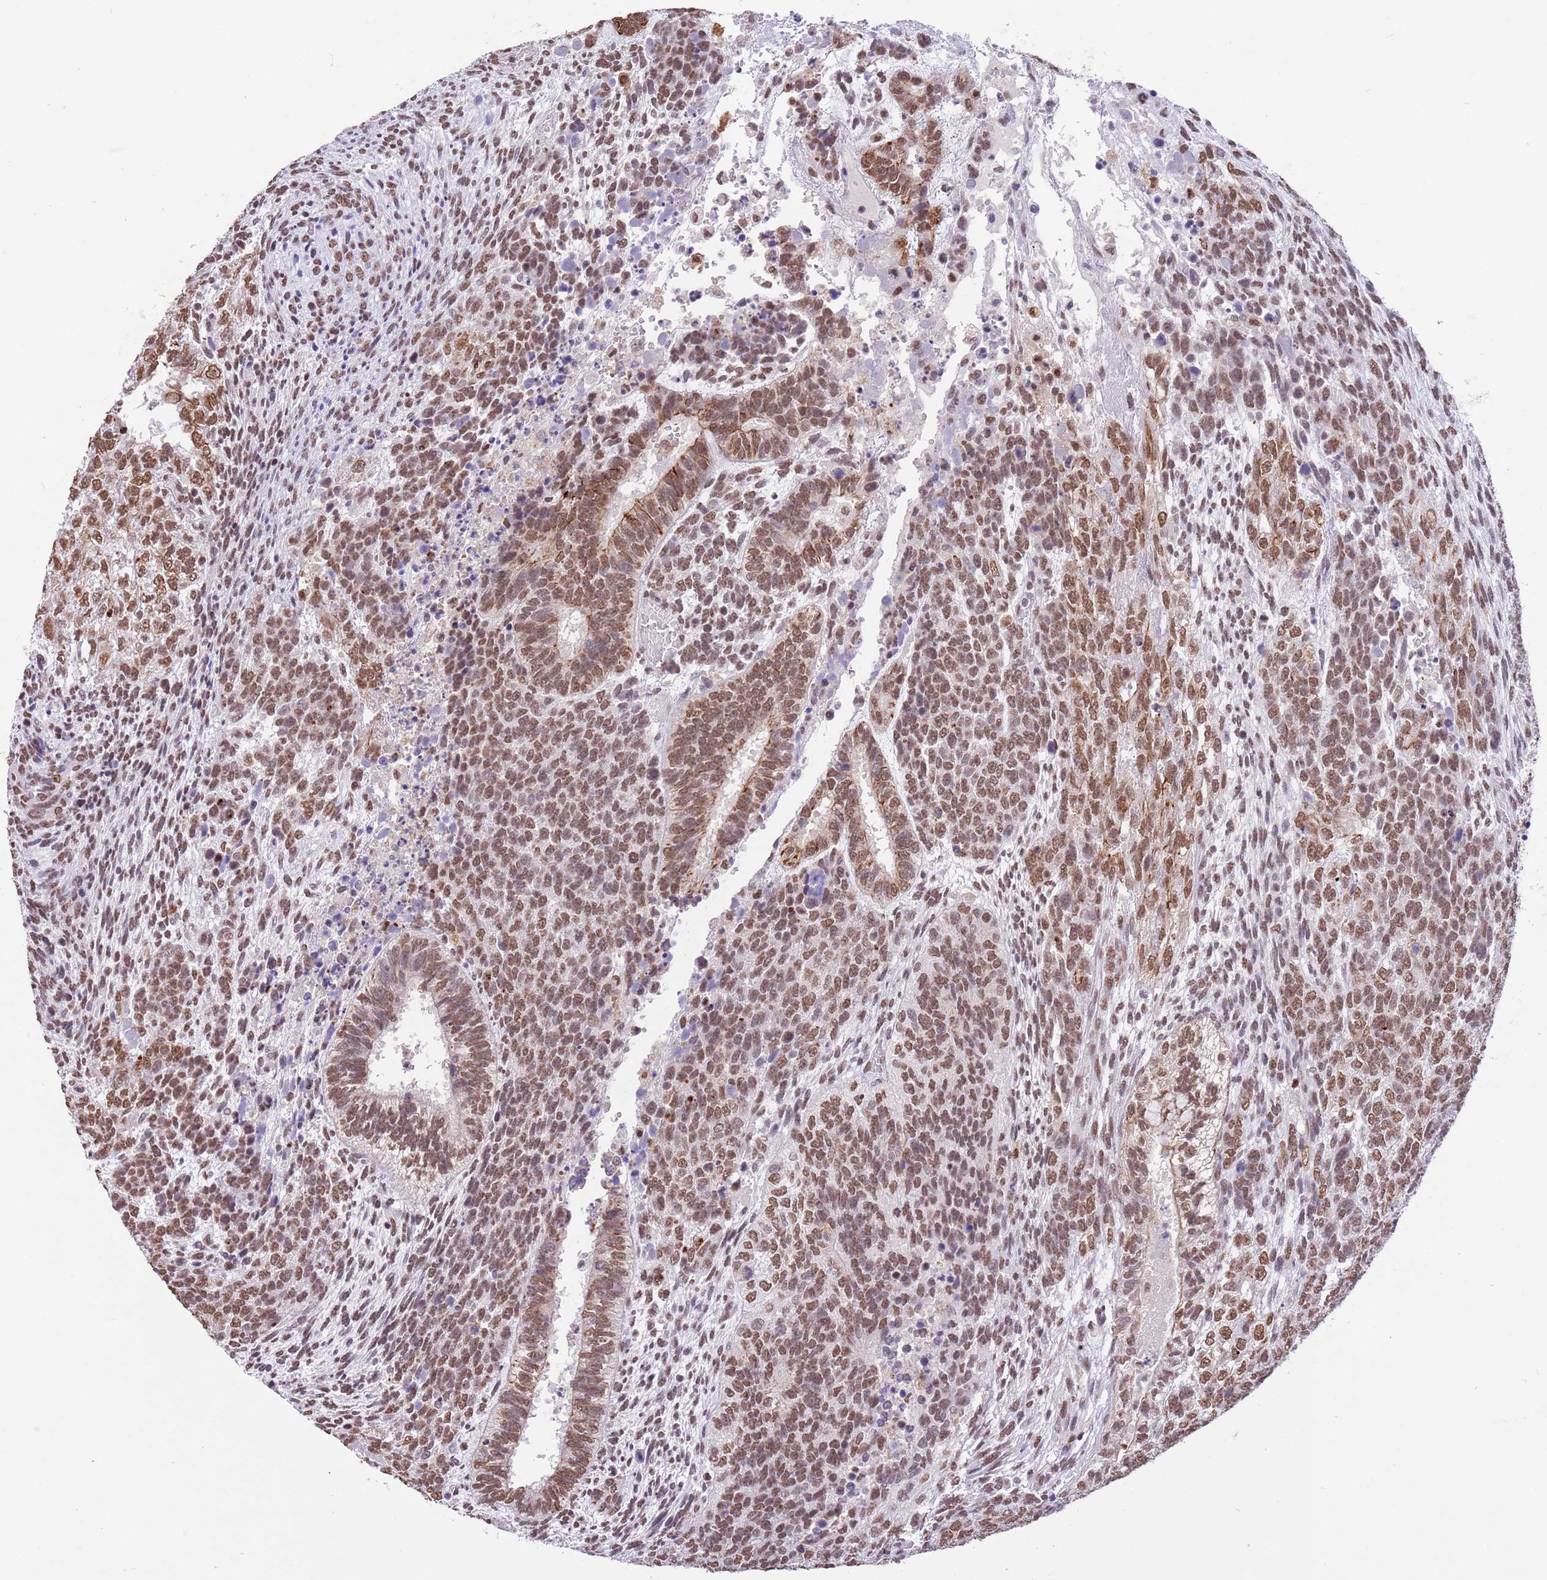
{"staining": {"intensity": "moderate", "quantity": ">75%", "location": "nuclear"}, "tissue": "testis cancer", "cell_type": "Tumor cells", "image_type": "cancer", "snomed": [{"axis": "morphology", "description": "Carcinoma, Embryonal, NOS"}, {"axis": "topography", "description": "Testis"}], "caption": "Immunohistochemical staining of human testis cancer (embryonal carcinoma) shows medium levels of moderate nuclear protein positivity in about >75% of tumor cells.", "gene": "TRIM32", "patient": {"sex": "male", "age": 23}}